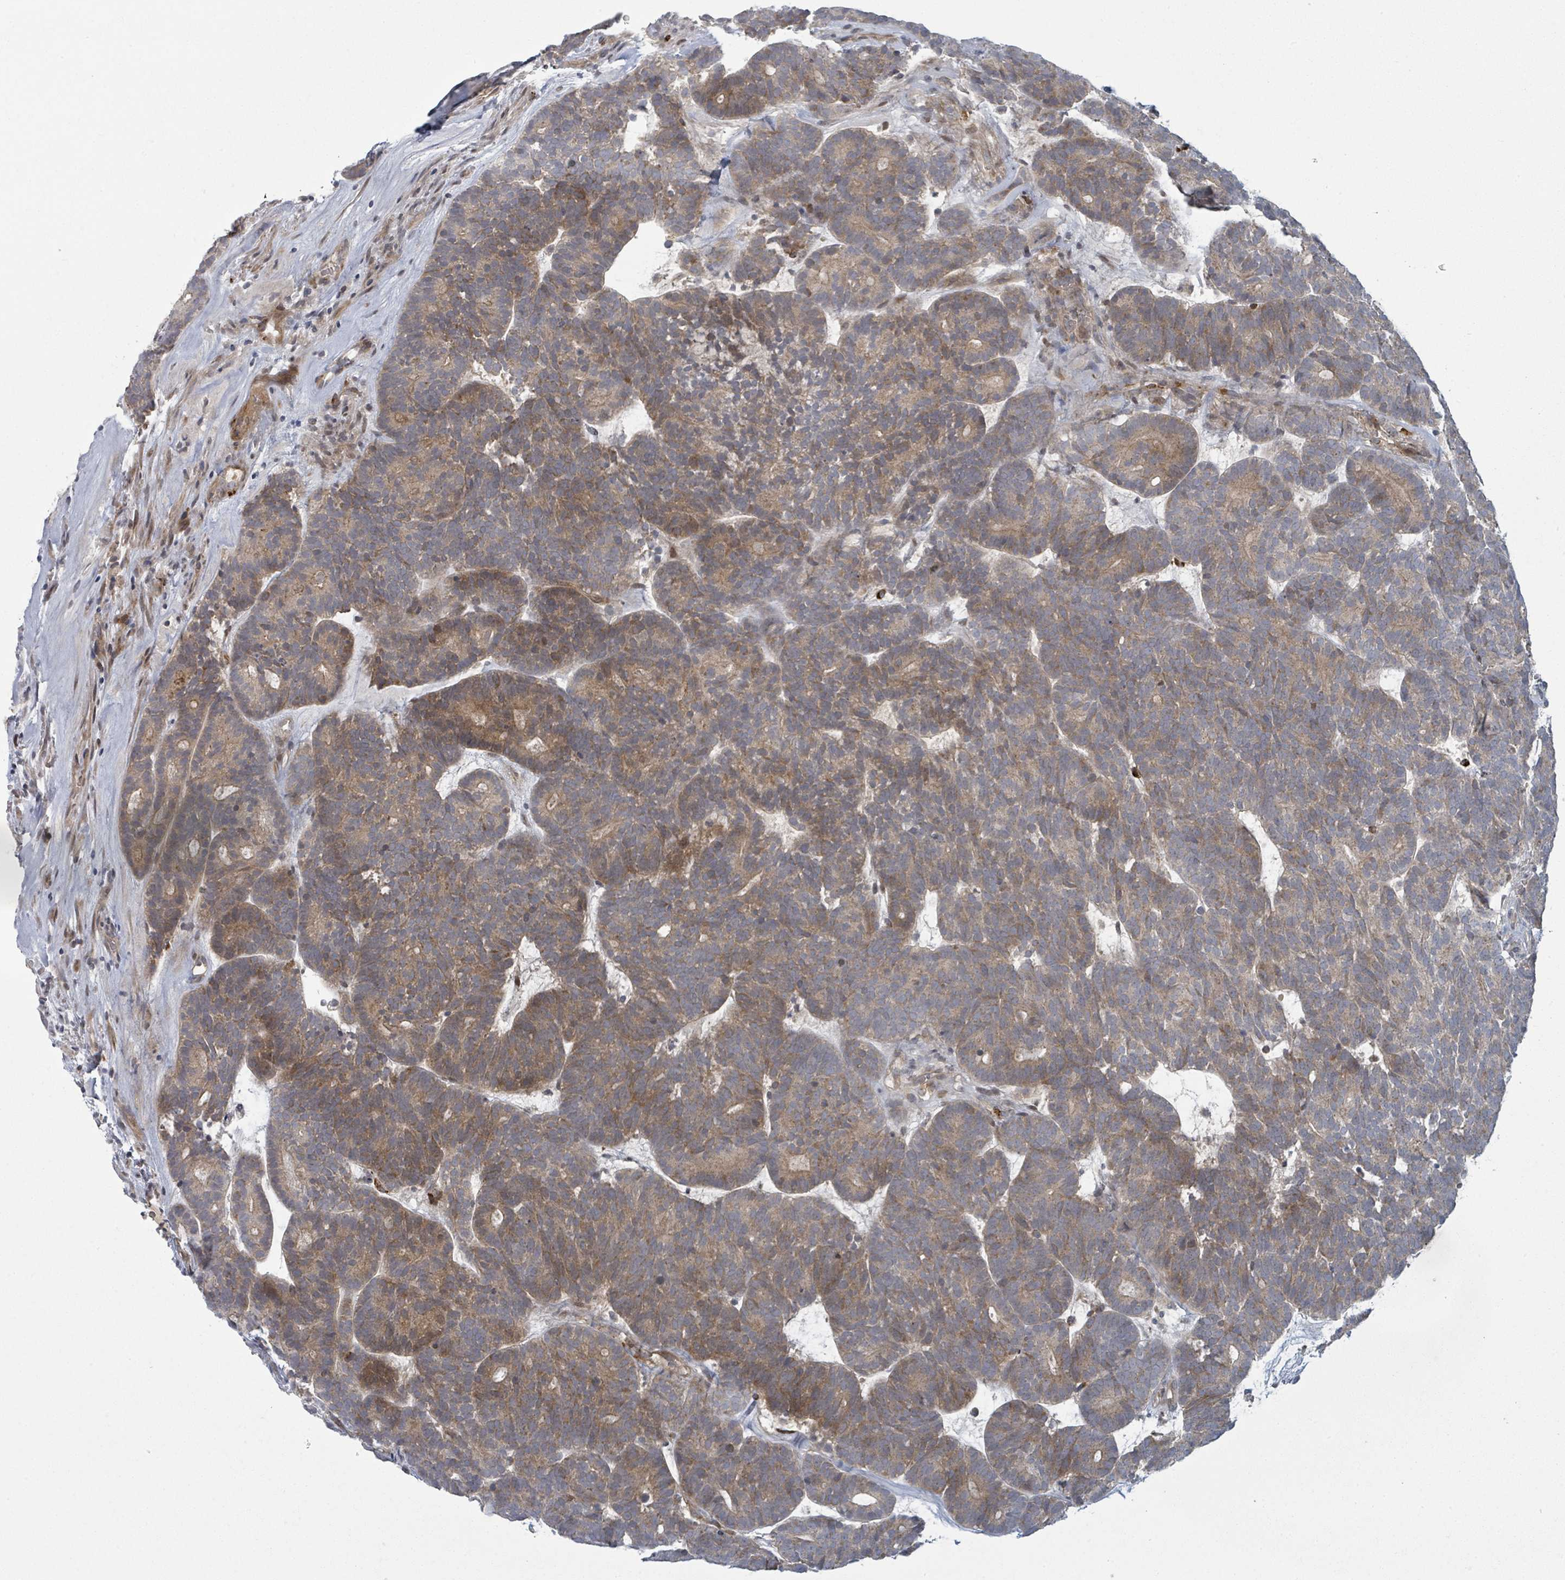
{"staining": {"intensity": "weak", "quantity": "25%-75%", "location": "cytoplasmic/membranous"}, "tissue": "head and neck cancer", "cell_type": "Tumor cells", "image_type": "cancer", "snomed": [{"axis": "morphology", "description": "Adenocarcinoma, NOS"}, {"axis": "topography", "description": "Head-Neck"}], "caption": "This histopathology image shows immunohistochemistry staining of human adenocarcinoma (head and neck), with low weak cytoplasmic/membranous expression in about 25%-75% of tumor cells.", "gene": "COL5A3", "patient": {"sex": "female", "age": 81}}